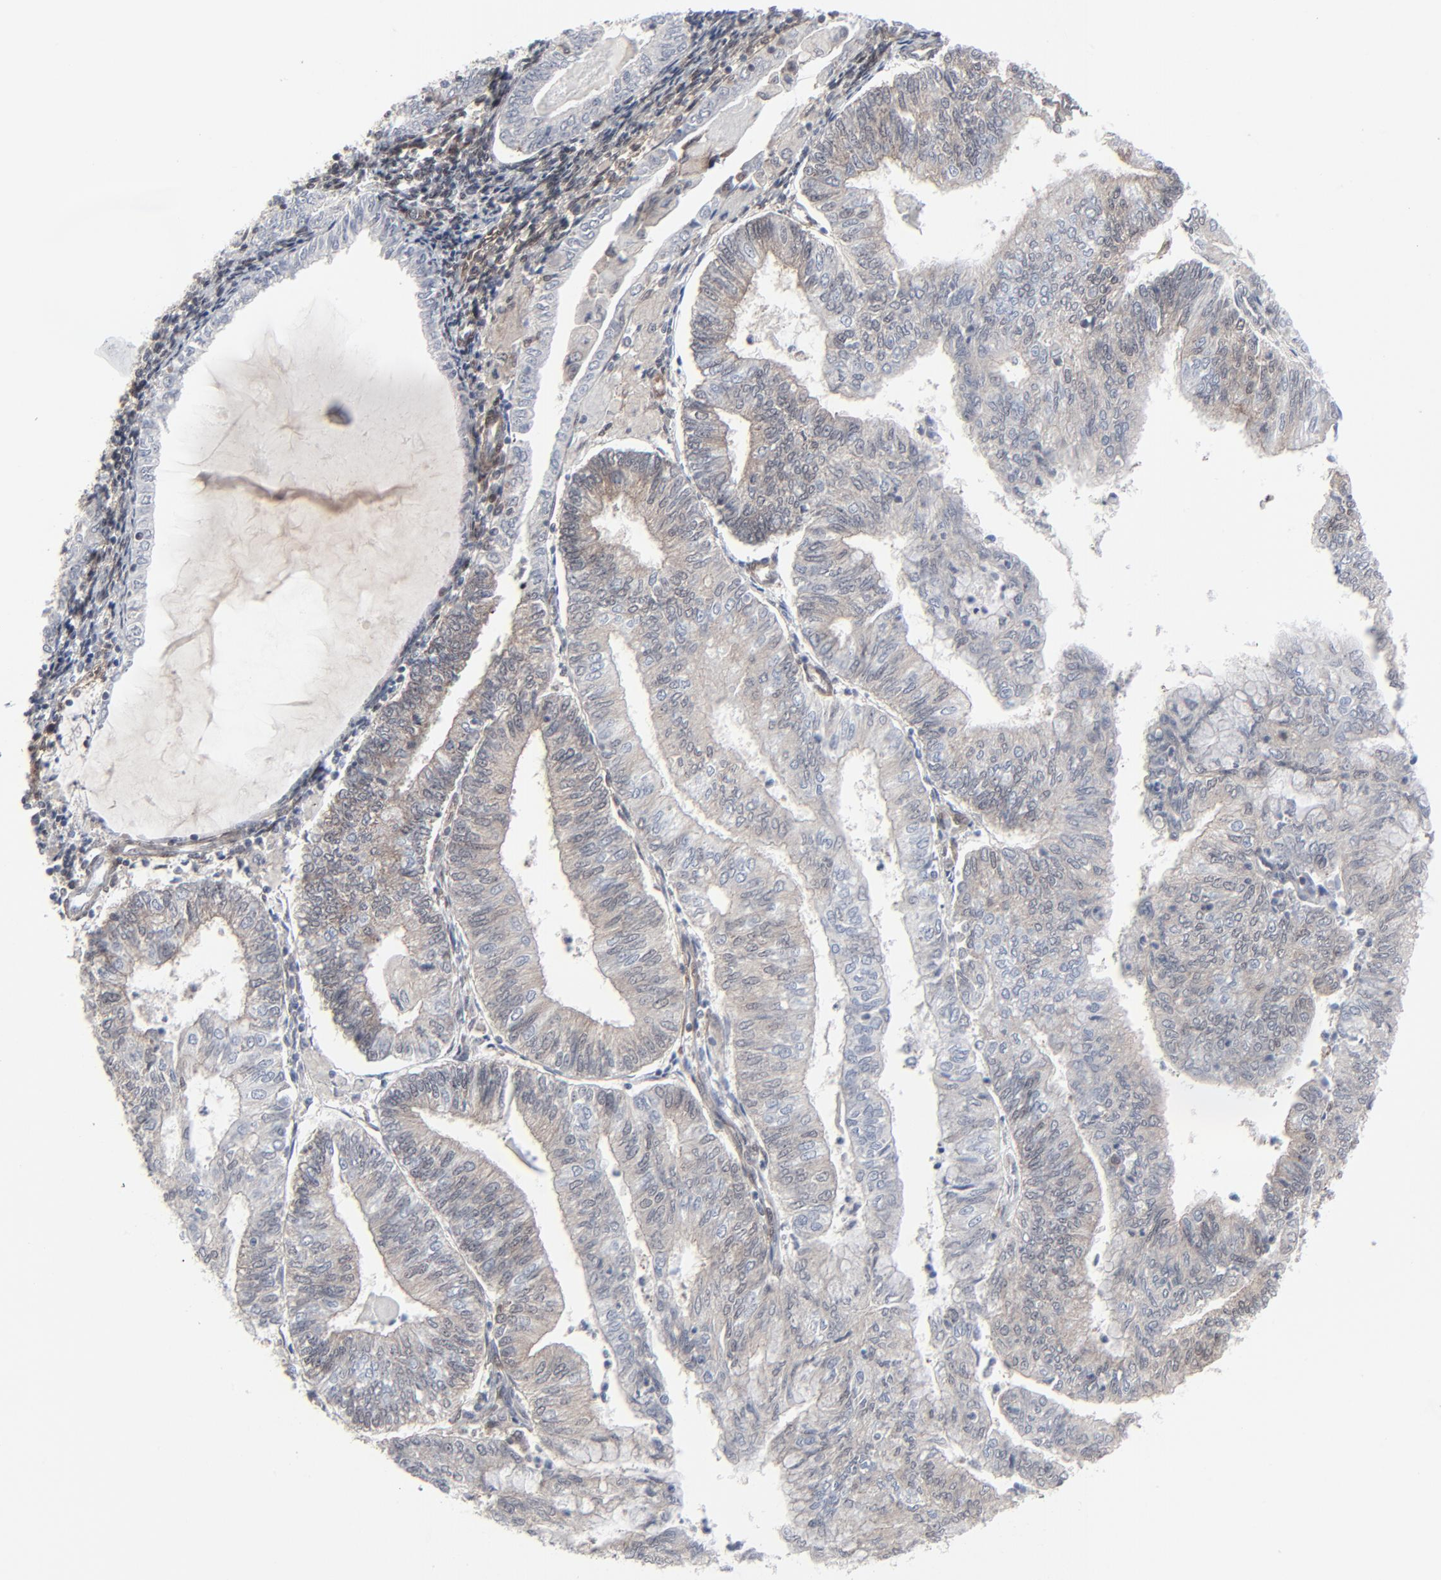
{"staining": {"intensity": "weak", "quantity": "<25%", "location": "cytoplasmic/membranous"}, "tissue": "endometrial cancer", "cell_type": "Tumor cells", "image_type": "cancer", "snomed": [{"axis": "morphology", "description": "Adenocarcinoma, NOS"}, {"axis": "topography", "description": "Endometrium"}], "caption": "Endometrial adenocarcinoma was stained to show a protein in brown. There is no significant expression in tumor cells.", "gene": "AKT1", "patient": {"sex": "female", "age": 59}}